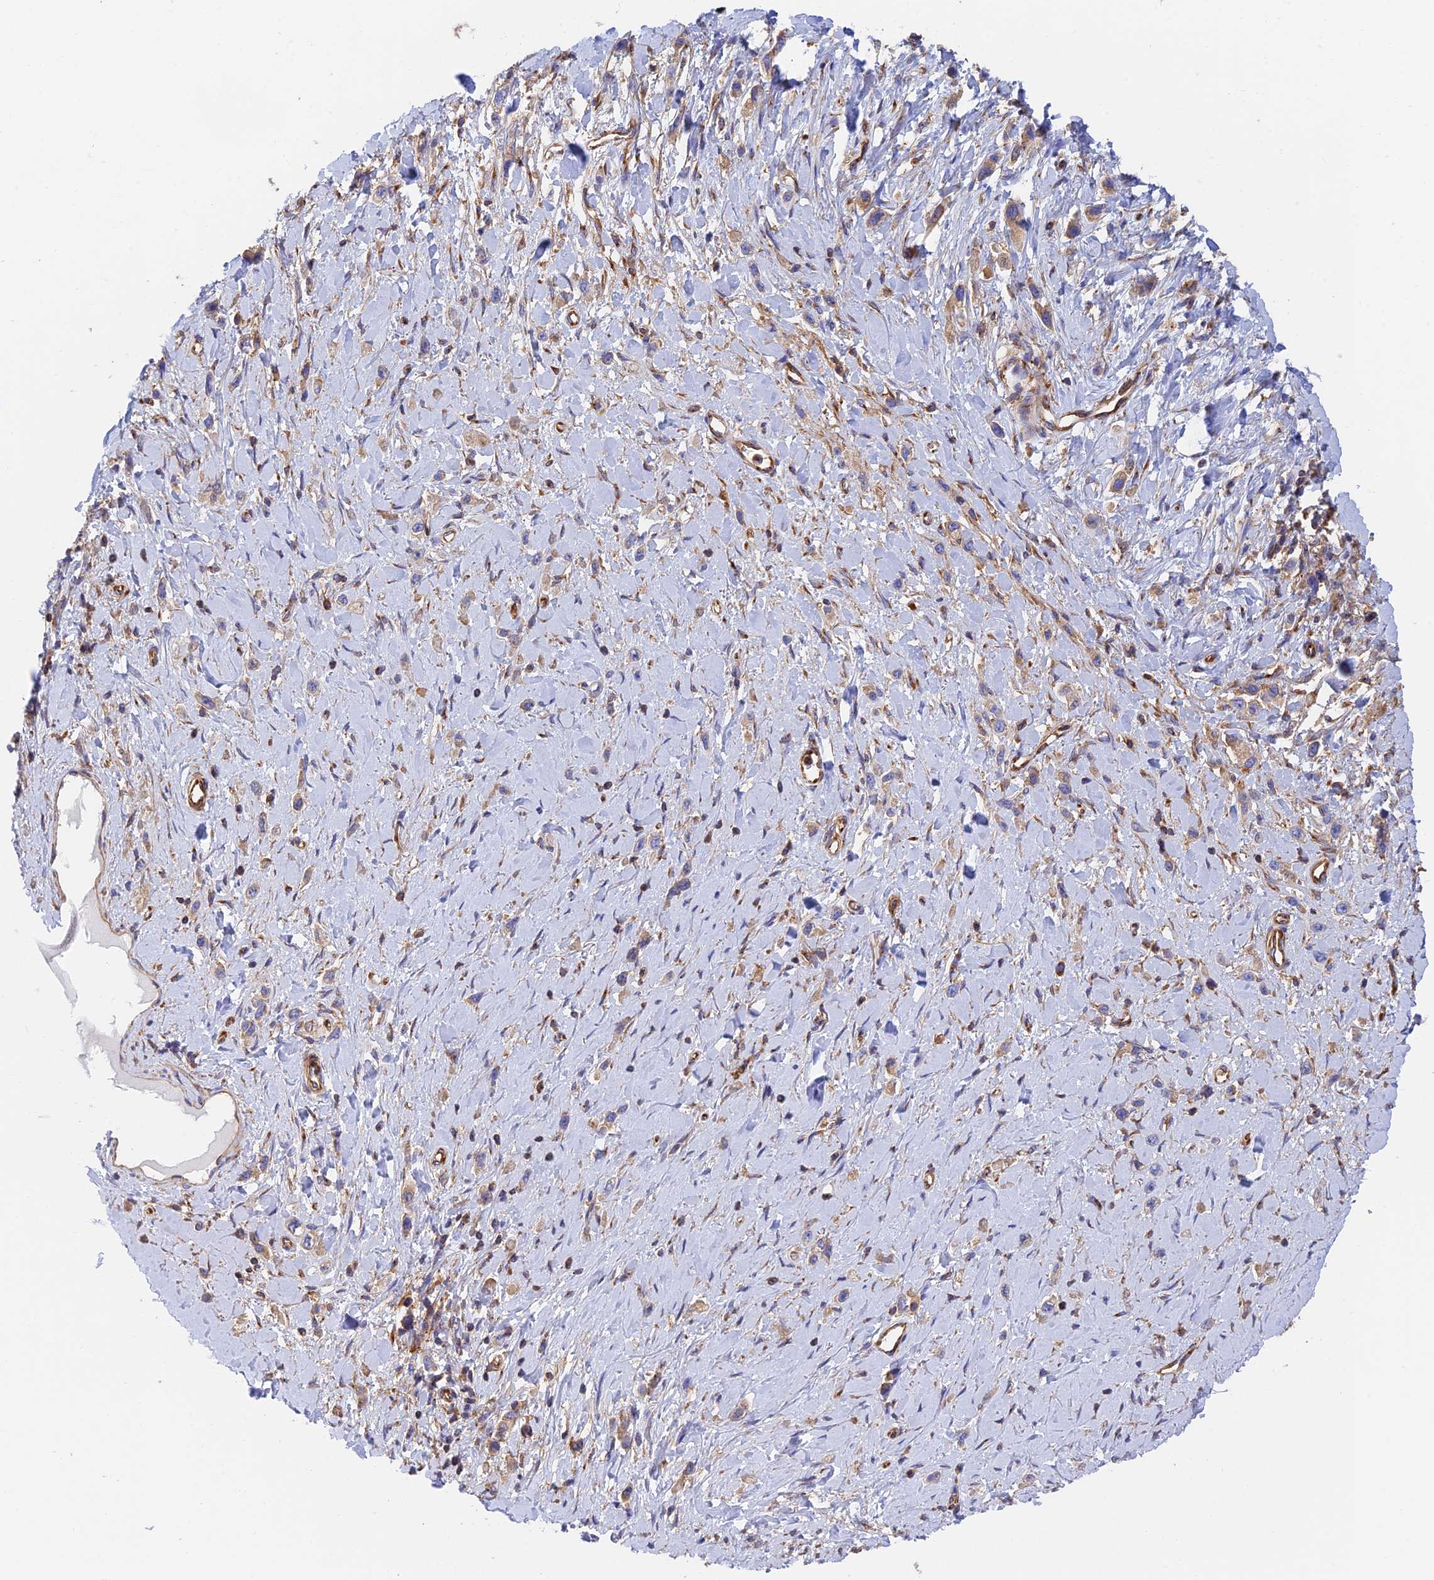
{"staining": {"intensity": "weak", "quantity": "25%-75%", "location": "cytoplasmic/membranous"}, "tissue": "stomach cancer", "cell_type": "Tumor cells", "image_type": "cancer", "snomed": [{"axis": "morphology", "description": "Adenocarcinoma, NOS"}, {"axis": "topography", "description": "Stomach"}], "caption": "Tumor cells exhibit low levels of weak cytoplasmic/membranous positivity in about 25%-75% of cells in stomach adenocarcinoma. The staining was performed using DAB, with brown indicating positive protein expression. Nuclei are stained blue with hematoxylin.", "gene": "DCTN2", "patient": {"sex": "female", "age": 65}}